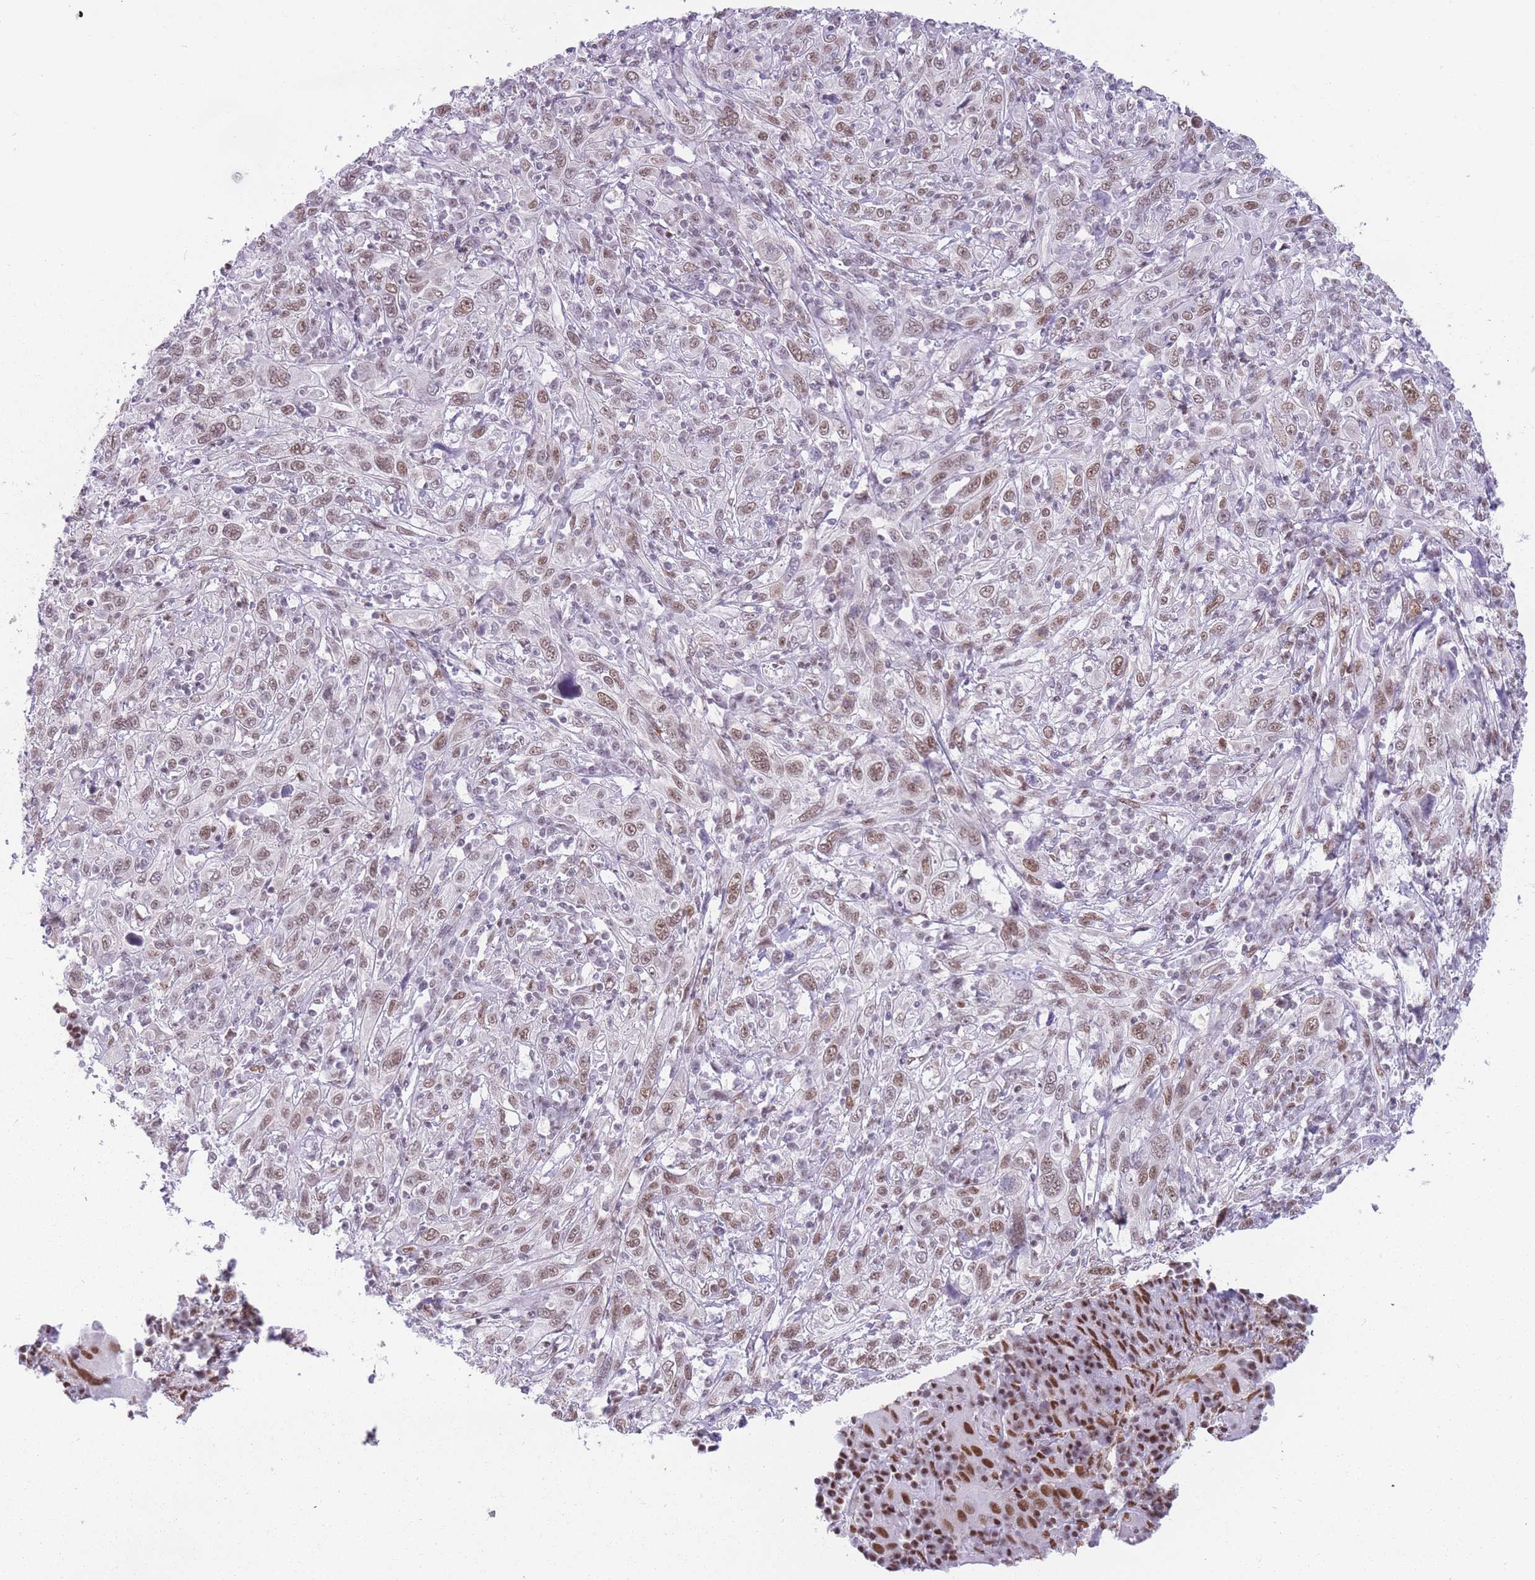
{"staining": {"intensity": "weak", "quantity": "25%-75%", "location": "nuclear"}, "tissue": "cervical cancer", "cell_type": "Tumor cells", "image_type": "cancer", "snomed": [{"axis": "morphology", "description": "Squamous cell carcinoma, NOS"}, {"axis": "topography", "description": "Cervix"}], "caption": "Human cervical cancer (squamous cell carcinoma) stained with a protein marker exhibits weak staining in tumor cells.", "gene": "HNRNPUL1", "patient": {"sex": "female", "age": 46}}